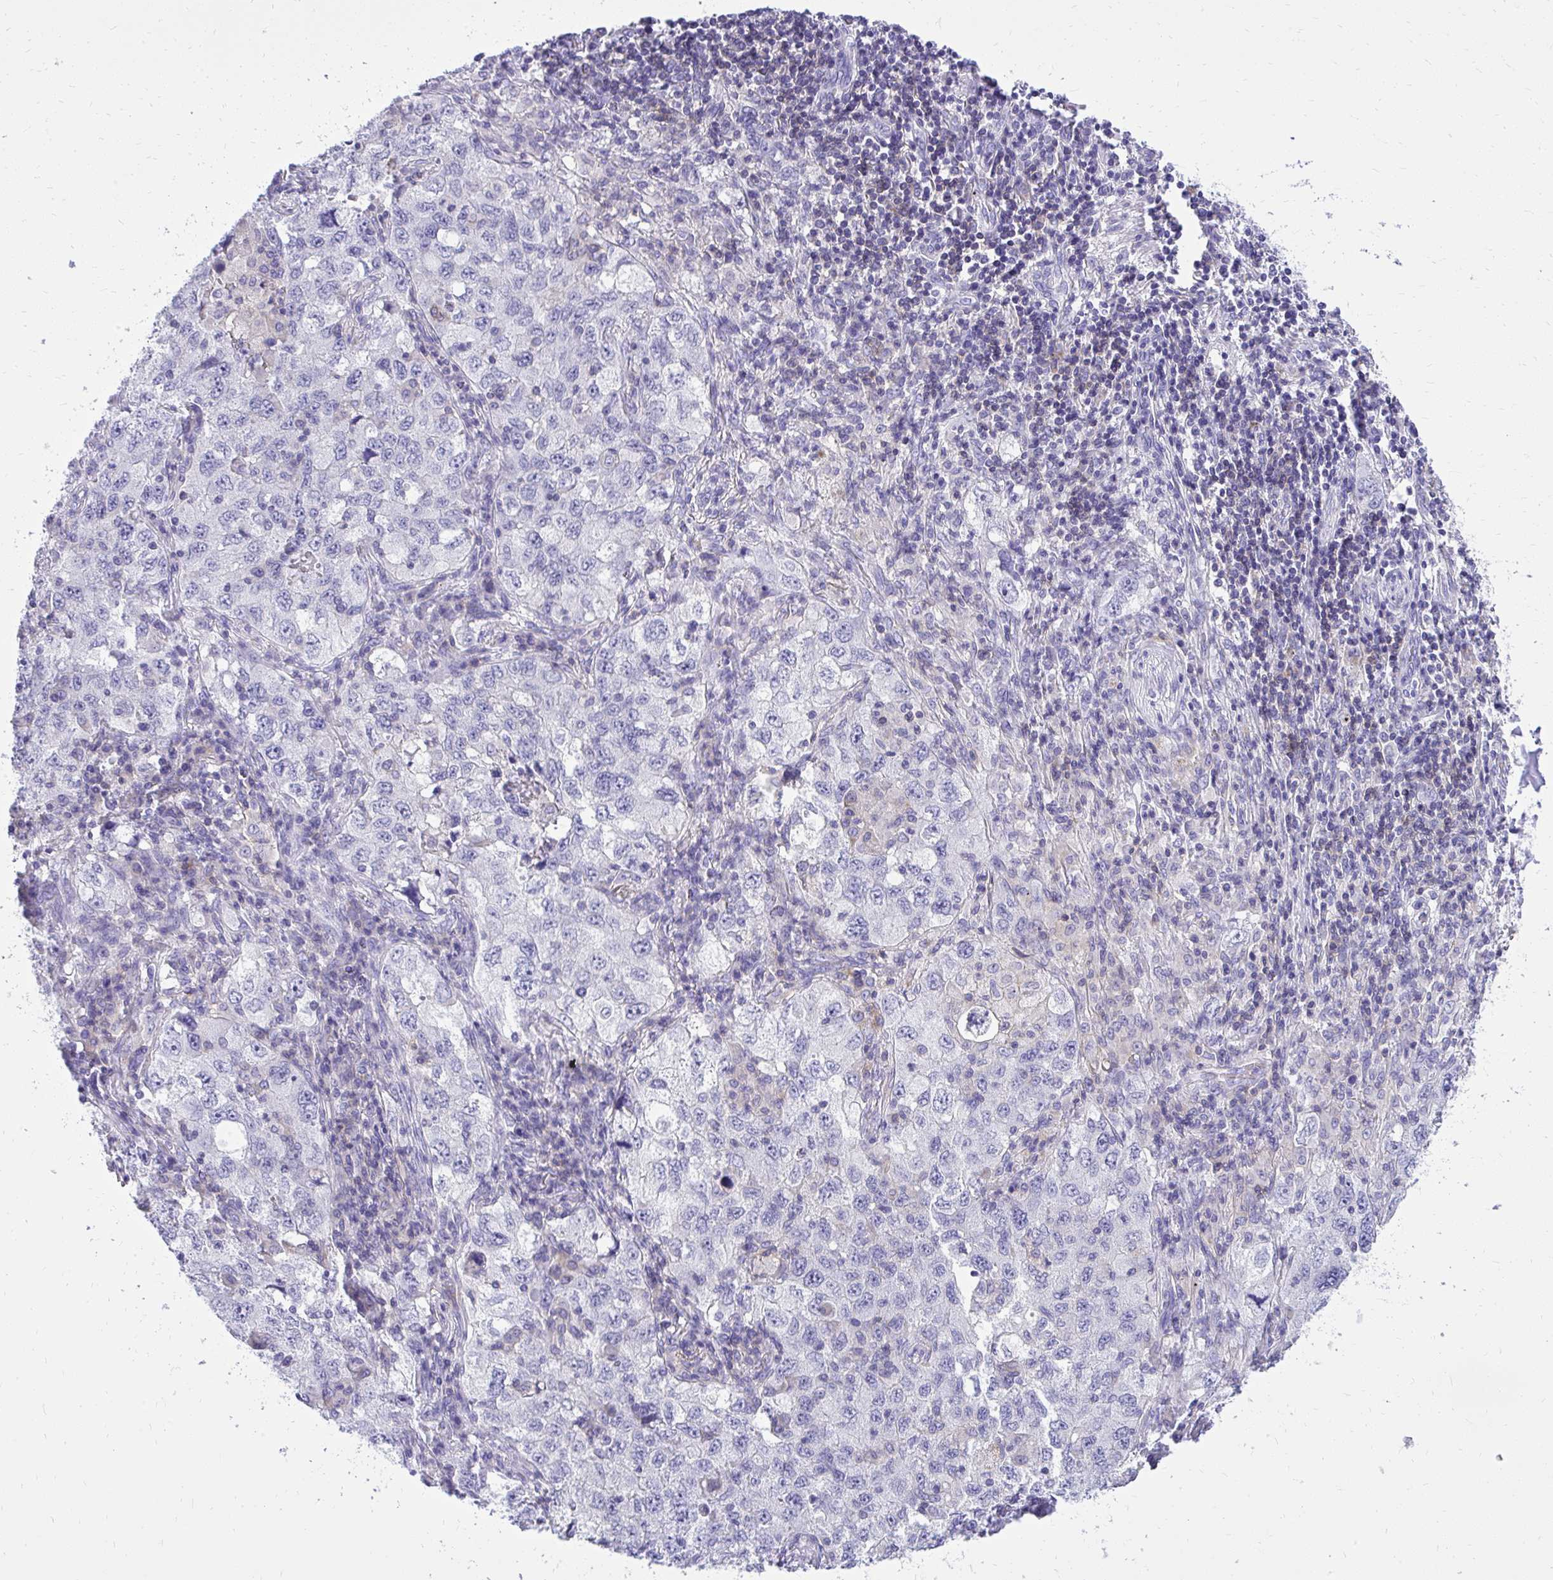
{"staining": {"intensity": "negative", "quantity": "none", "location": "none"}, "tissue": "lung cancer", "cell_type": "Tumor cells", "image_type": "cancer", "snomed": [{"axis": "morphology", "description": "Adenocarcinoma, NOS"}, {"axis": "topography", "description": "Lung"}], "caption": "This is an IHC micrograph of human lung cancer (adenocarcinoma). There is no positivity in tumor cells.", "gene": "GPRIN3", "patient": {"sex": "female", "age": 57}}